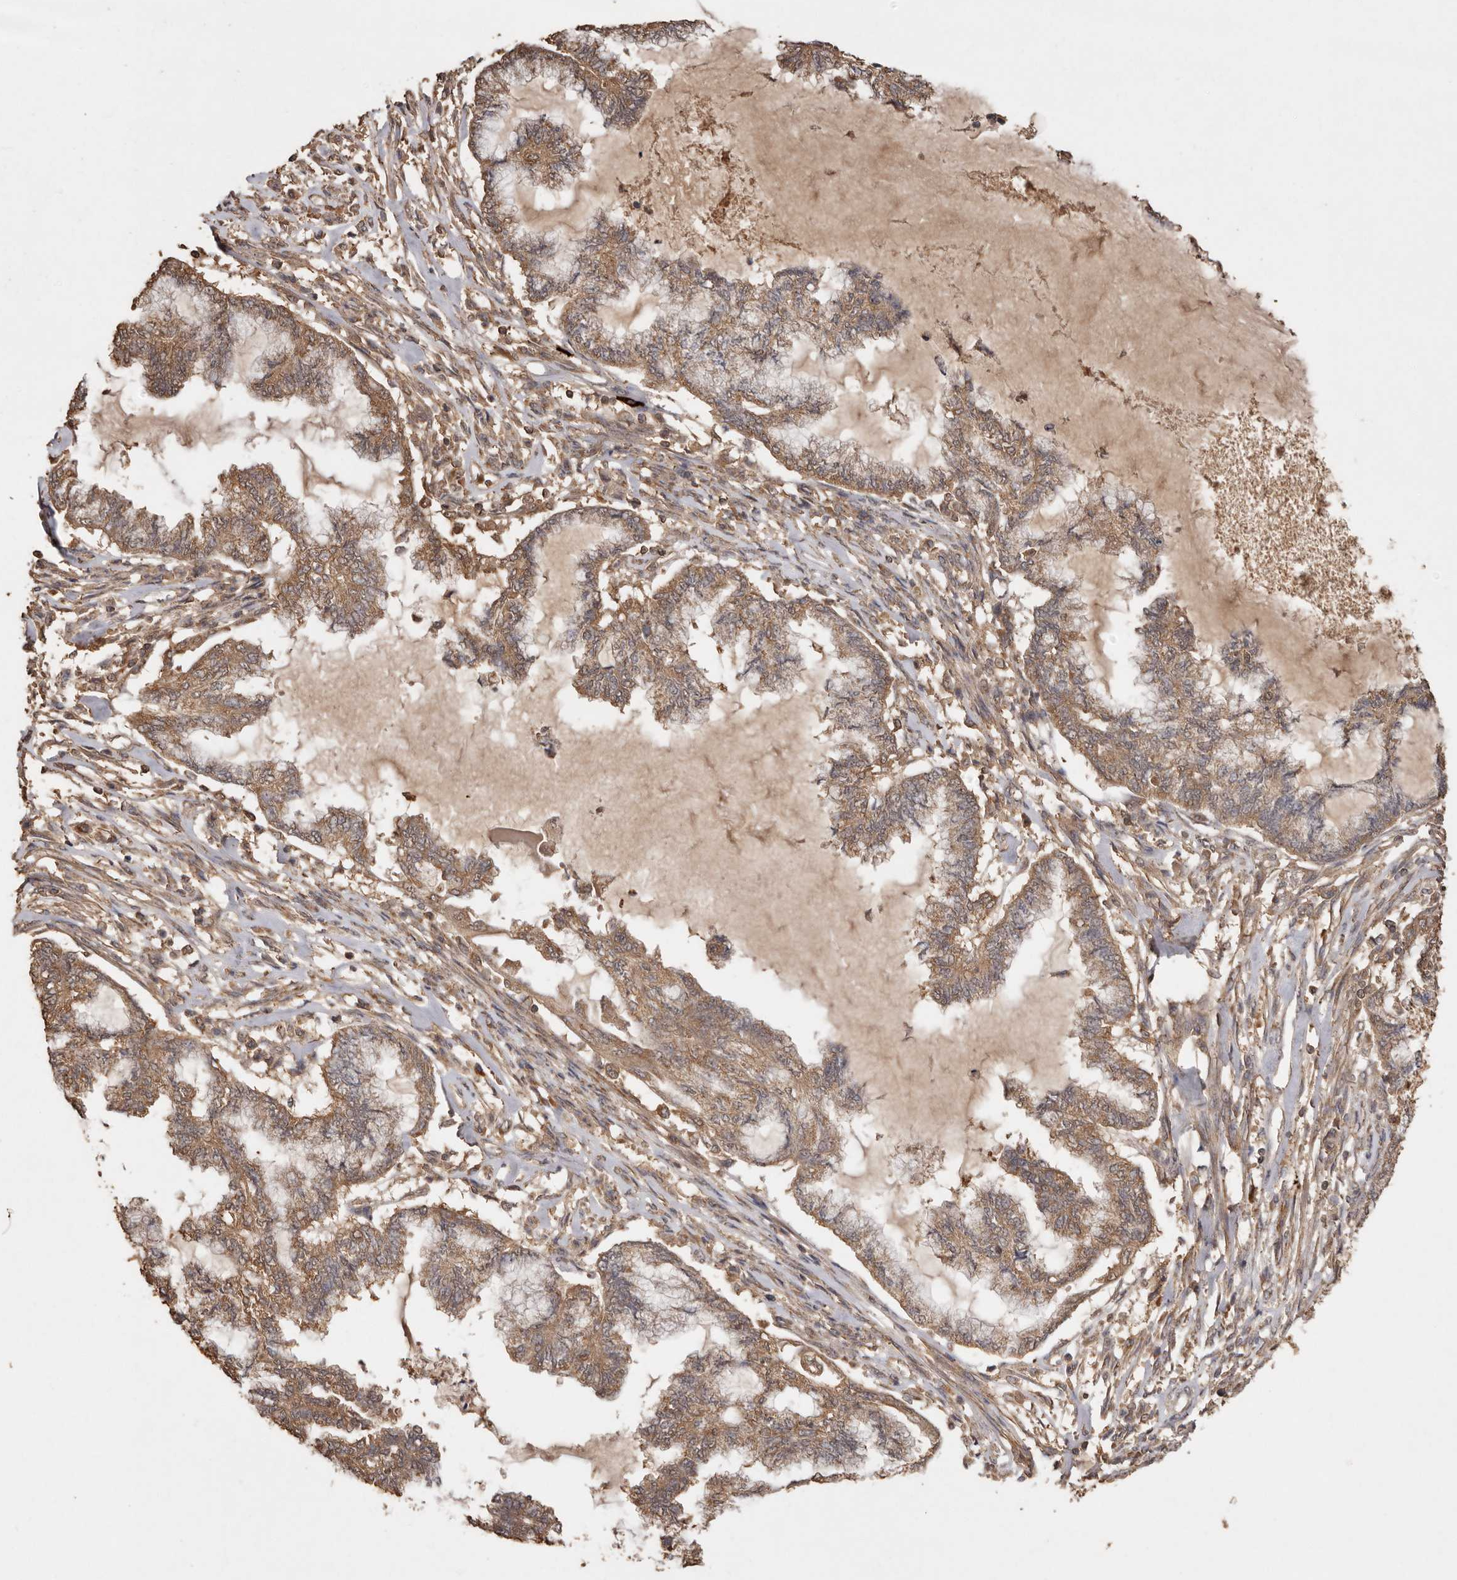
{"staining": {"intensity": "moderate", "quantity": ">75%", "location": "cytoplasmic/membranous"}, "tissue": "endometrial cancer", "cell_type": "Tumor cells", "image_type": "cancer", "snomed": [{"axis": "morphology", "description": "Adenocarcinoma, NOS"}, {"axis": "topography", "description": "Endometrium"}], "caption": "A histopathology image showing moderate cytoplasmic/membranous expression in about >75% of tumor cells in endometrial adenocarcinoma, as visualized by brown immunohistochemical staining.", "gene": "RWDD1", "patient": {"sex": "female", "age": 86}}